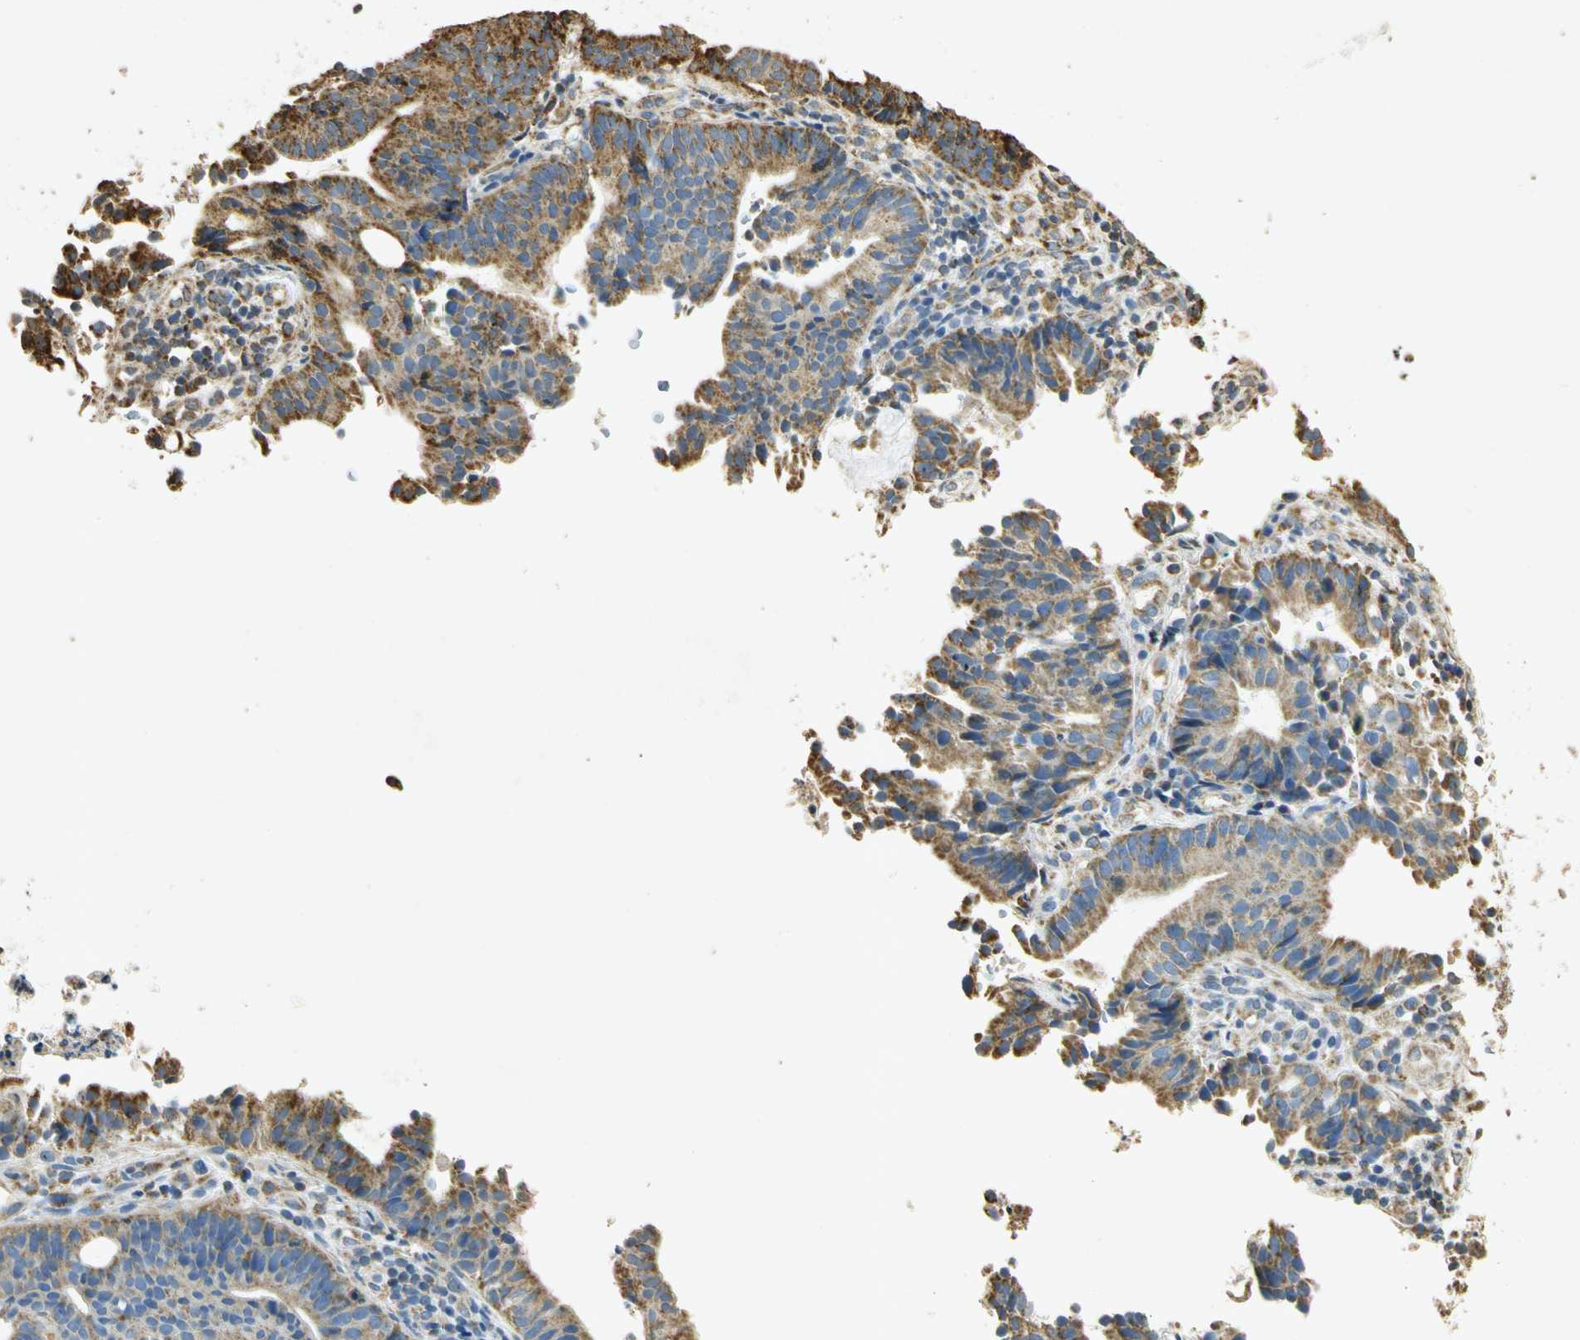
{"staining": {"intensity": "weak", "quantity": ">75%", "location": "cytoplasmic/membranous"}, "tissue": "endometrial cancer", "cell_type": "Tumor cells", "image_type": "cancer", "snomed": [{"axis": "morphology", "description": "Adenocarcinoma, NOS"}, {"axis": "topography", "description": "Uterus"}], "caption": "This is a histology image of IHC staining of adenocarcinoma (endometrial), which shows weak staining in the cytoplasmic/membranous of tumor cells.", "gene": "PRDX3", "patient": {"sex": "female", "age": 83}}